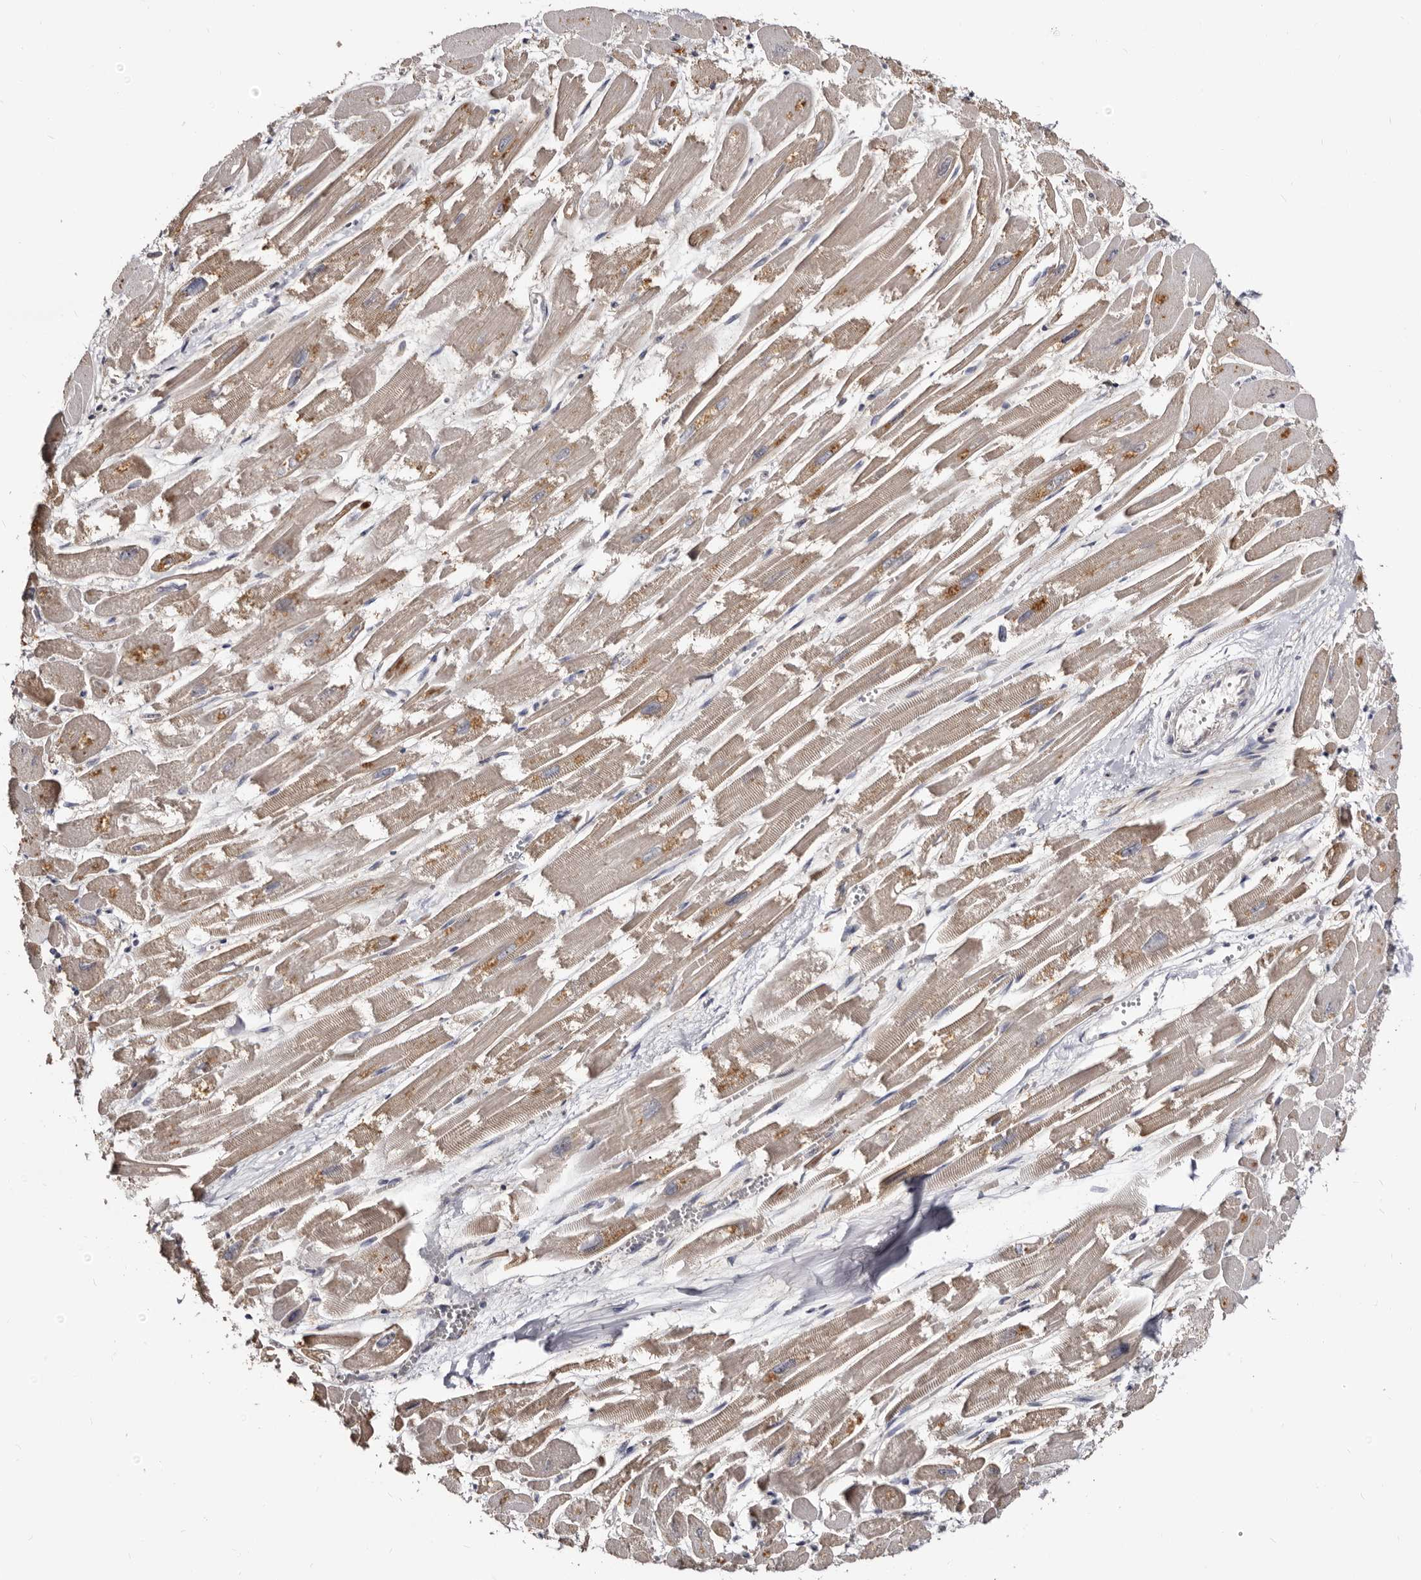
{"staining": {"intensity": "weak", "quantity": ">75%", "location": "cytoplasmic/membranous"}, "tissue": "heart muscle", "cell_type": "Cardiomyocytes", "image_type": "normal", "snomed": [{"axis": "morphology", "description": "Normal tissue, NOS"}, {"axis": "topography", "description": "Heart"}], "caption": "This is a photomicrograph of immunohistochemistry (IHC) staining of unremarkable heart muscle, which shows weak positivity in the cytoplasmic/membranous of cardiomyocytes.", "gene": "PTAFR", "patient": {"sex": "male", "age": 54}}